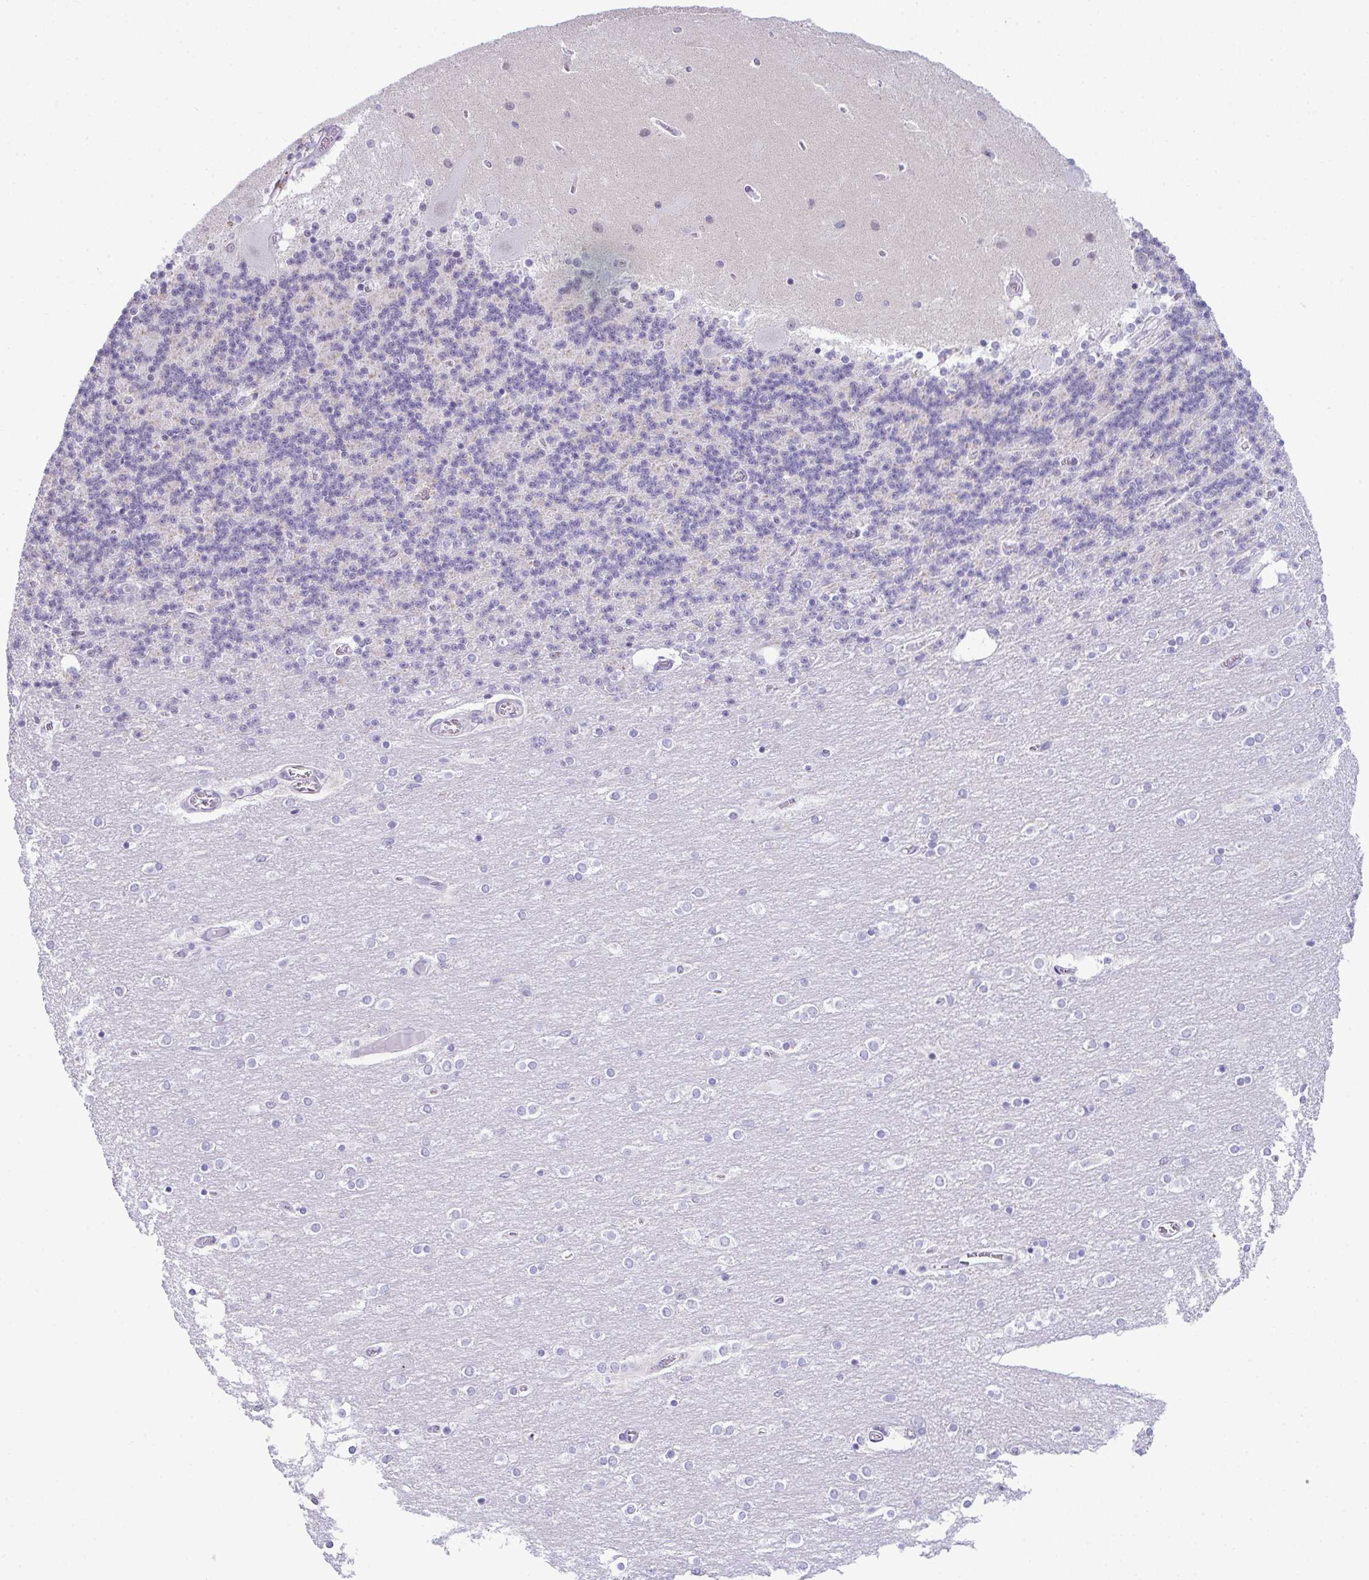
{"staining": {"intensity": "negative", "quantity": "none", "location": "none"}, "tissue": "cerebellum", "cell_type": "Cells in granular layer", "image_type": "normal", "snomed": [{"axis": "morphology", "description": "Normal tissue, NOS"}, {"axis": "topography", "description": "Cerebellum"}], "caption": "The IHC photomicrograph has no significant expression in cells in granular layer of cerebellum. Brightfield microscopy of immunohistochemistry stained with DAB (3,3'-diaminobenzidine) (brown) and hematoxylin (blue), captured at high magnification.", "gene": "ATP6V0D2", "patient": {"sex": "female", "age": 54}}